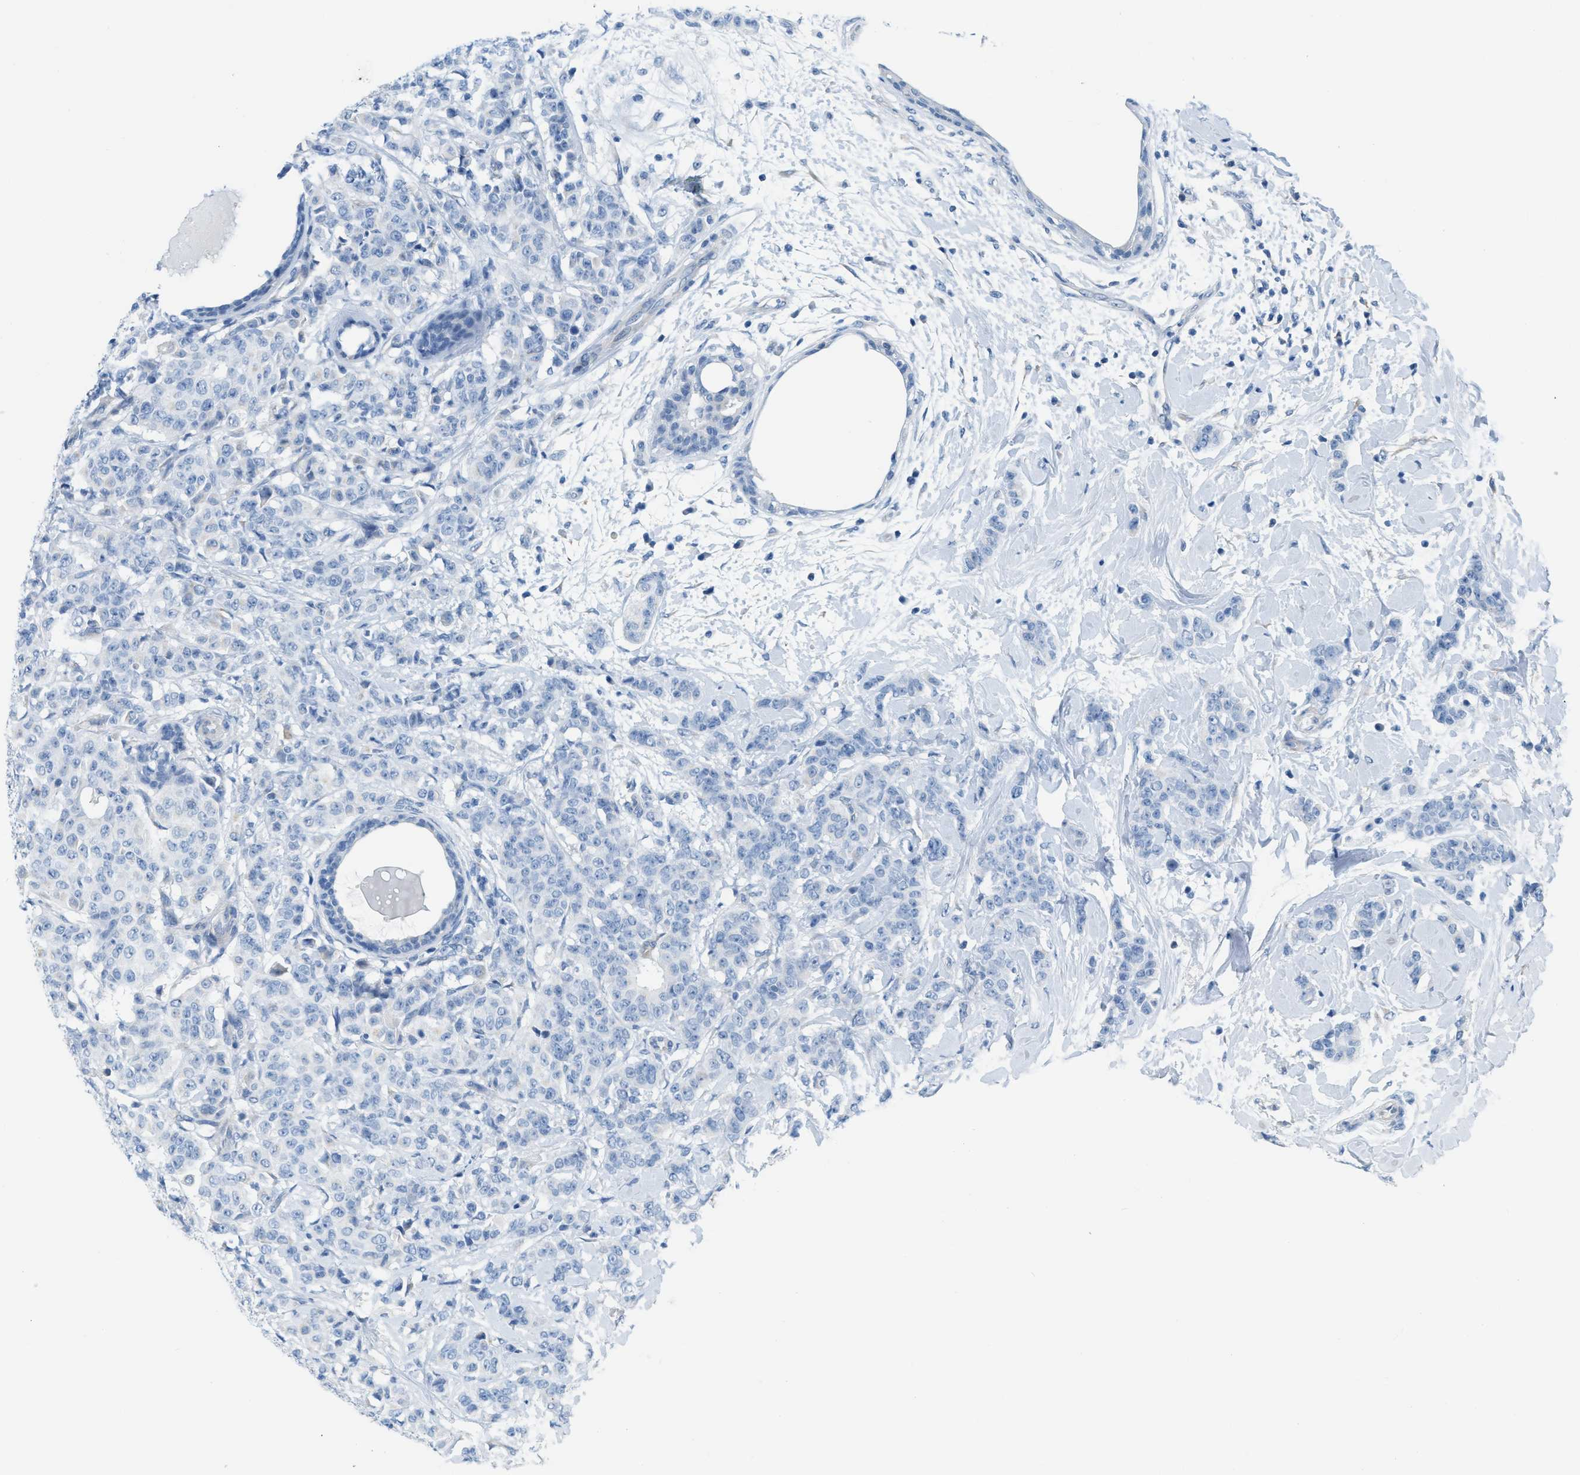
{"staining": {"intensity": "negative", "quantity": "none", "location": "none"}, "tissue": "breast cancer", "cell_type": "Tumor cells", "image_type": "cancer", "snomed": [{"axis": "morphology", "description": "Normal tissue, NOS"}, {"axis": "morphology", "description": "Duct carcinoma"}, {"axis": "topography", "description": "Breast"}], "caption": "Immunohistochemistry image of neoplastic tissue: human infiltrating ductal carcinoma (breast) stained with DAB (3,3'-diaminobenzidine) demonstrates no significant protein expression in tumor cells.", "gene": "ASGR1", "patient": {"sex": "female", "age": 40}}